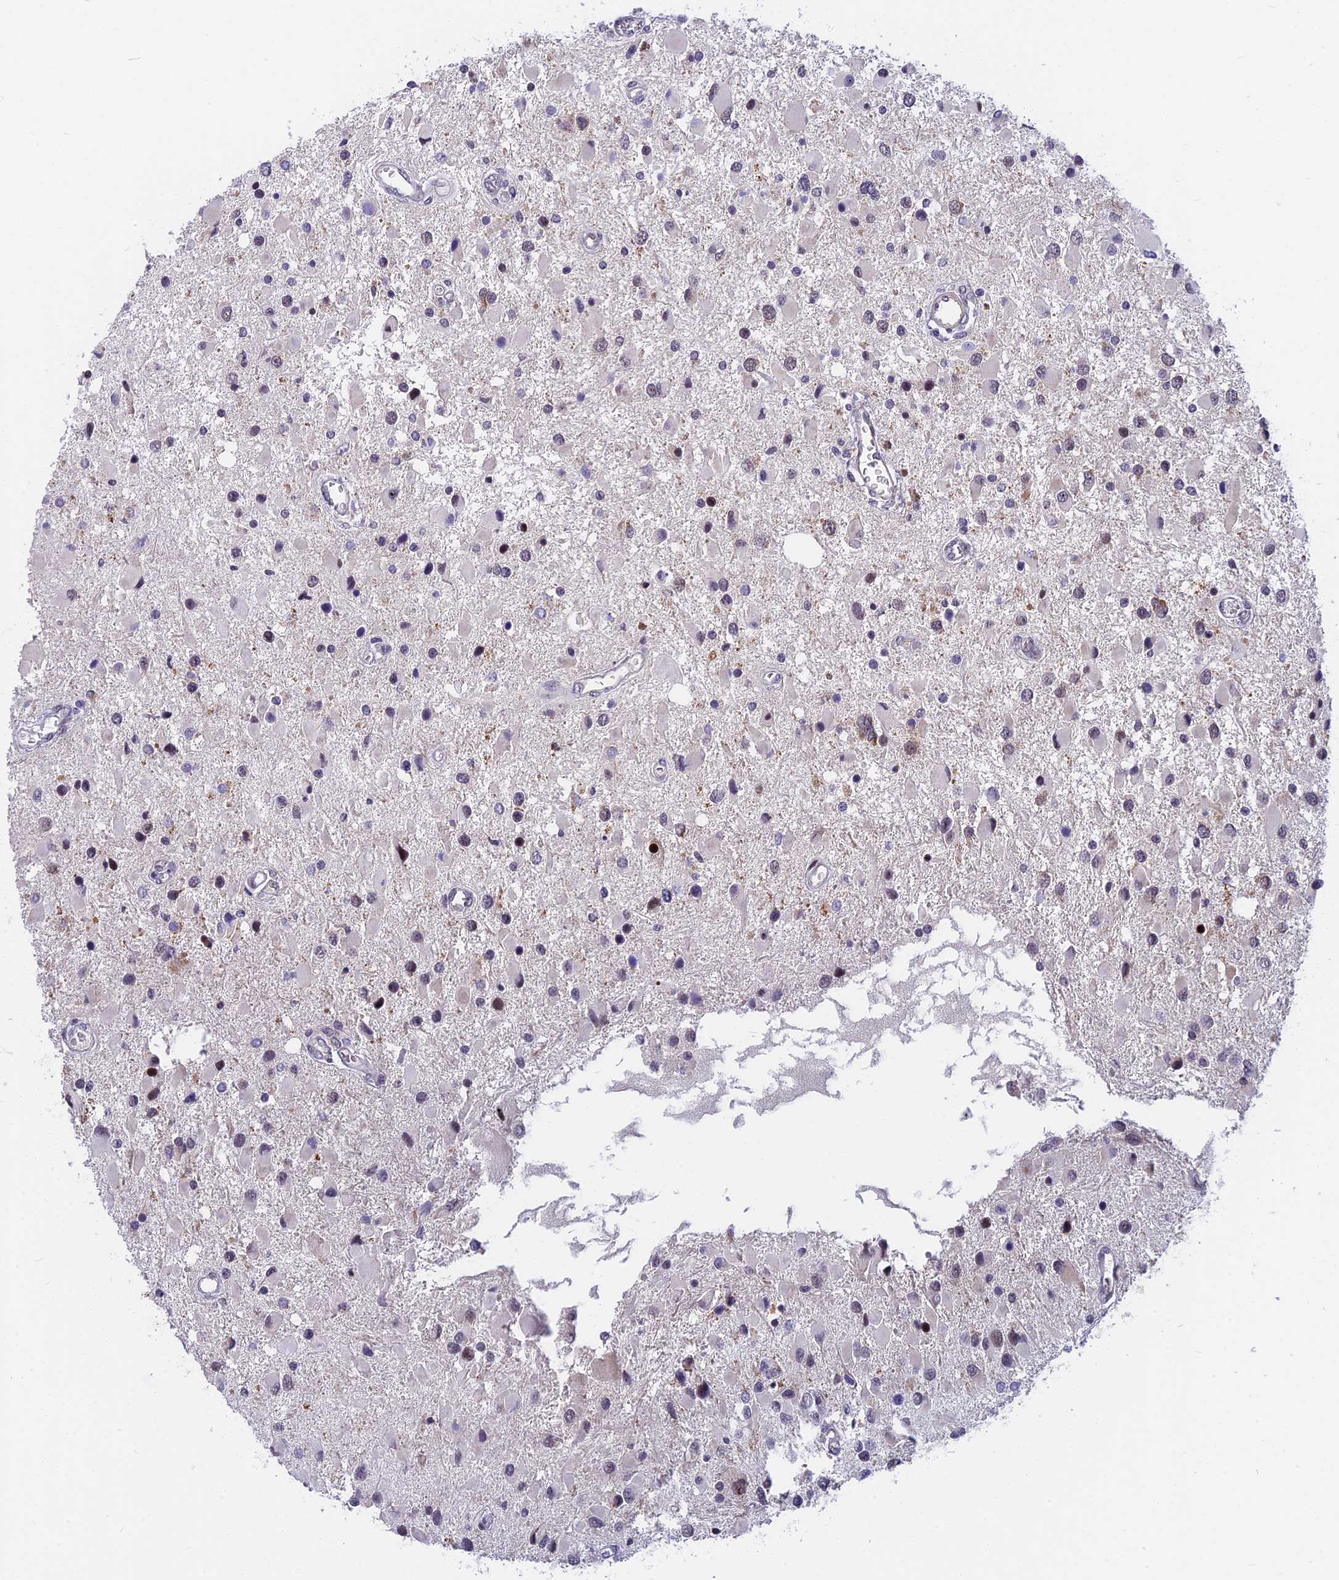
{"staining": {"intensity": "negative", "quantity": "none", "location": "none"}, "tissue": "glioma", "cell_type": "Tumor cells", "image_type": "cancer", "snomed": [{"axis": "morphology", "description": "Glioma, malignant, High grade"}, {"axis": "topography", "description": "Brain"}], "caption": "This is an immunohistochemistry (IHC) image of malignant glioma (high-grade). There is no positivity in tumor cells.", "gene": "ANKRD34B", "patient": {"sex": "male", "age": 53}}